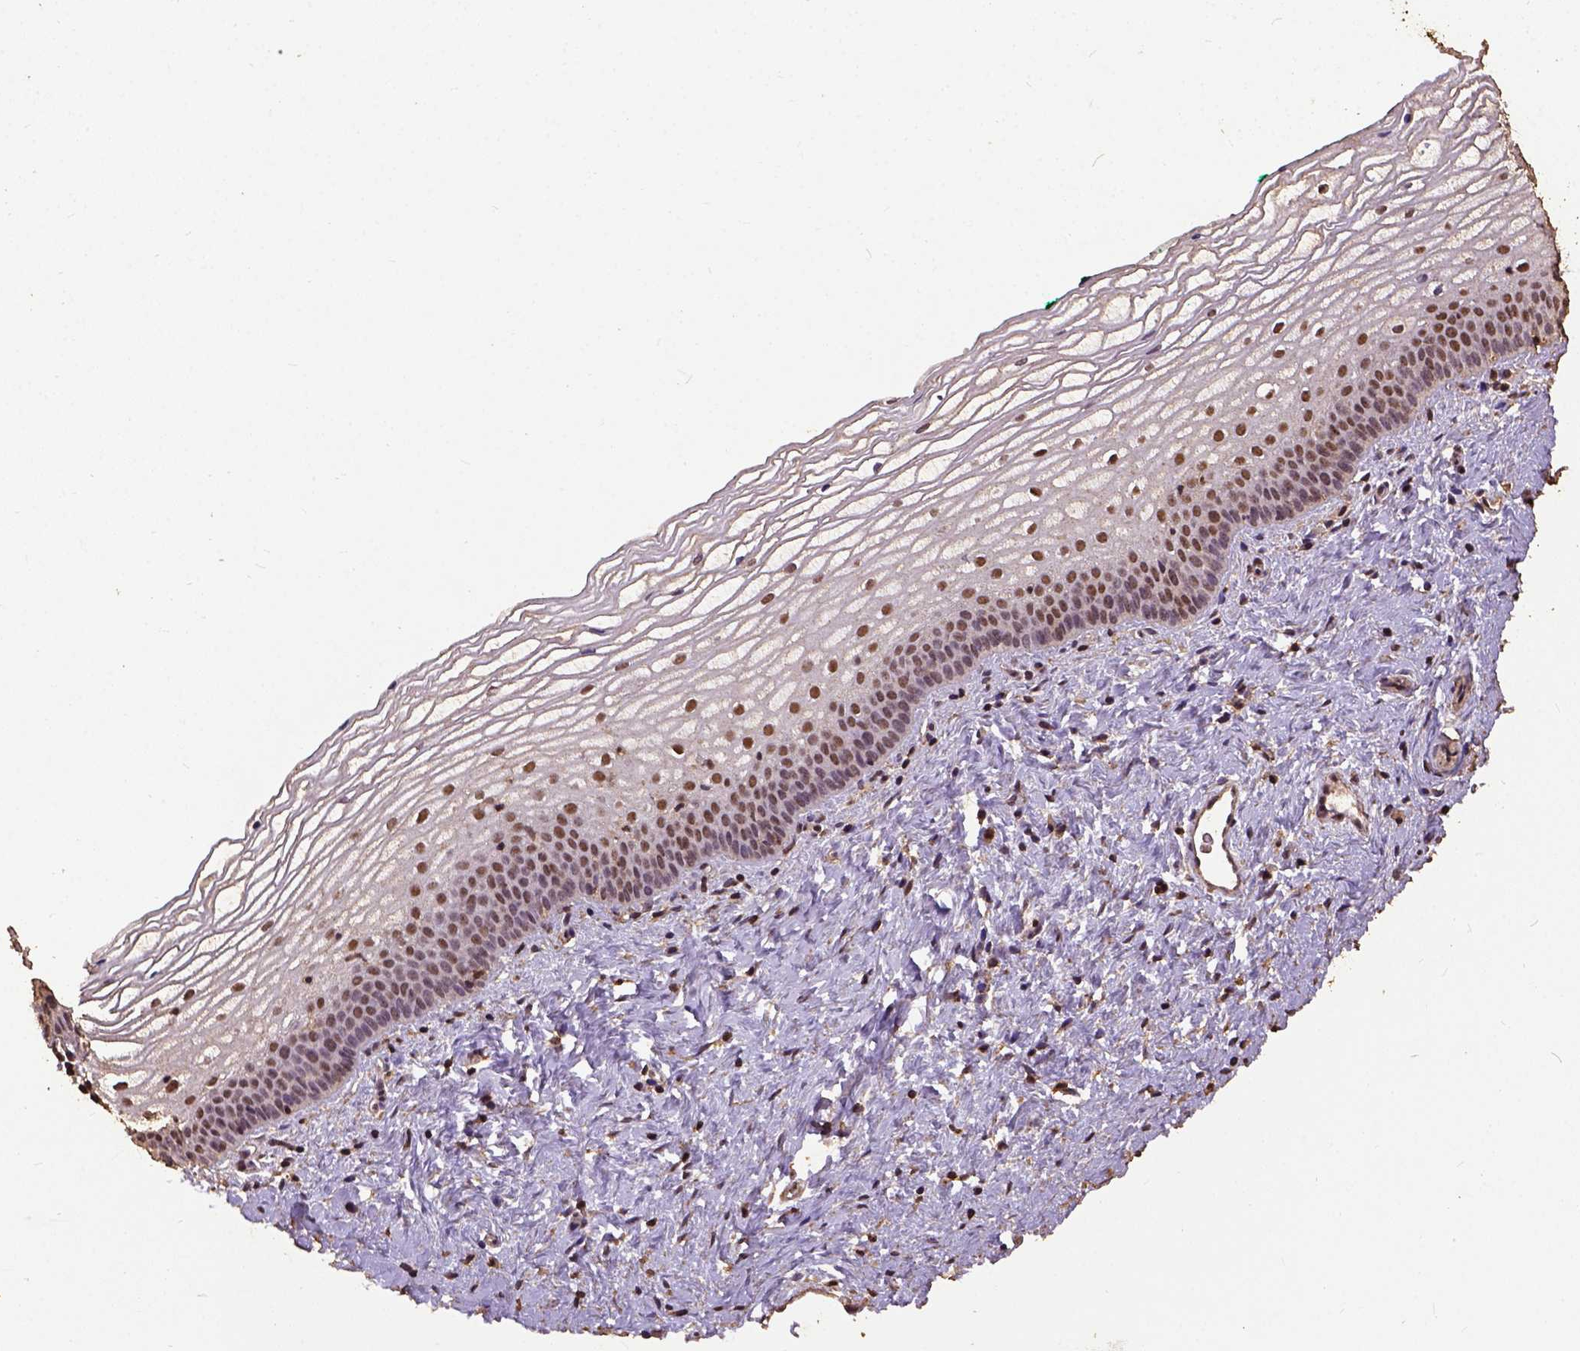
{"staining": {"intensity": "moderate", "quantity": ">75%", "location": "nuclear"}, "tissue": "vagina", "cell_type": "Squamous epithelial cells", "image_type": "normal", "snomed": [{"axis": "morphology", "description": "Normal tissue, NOS"}, {"axis": "topography", "description": "Vagina"}], "caption": "A medium amount of moderate nuclear expression is identified in approximately >75% of squamous epithelial cells in benign vagina. The protein of interest is stained brown, and the nuclei are stained in blue (DAB IHC with brightfield microscopy, high magnification).", "gene": "NACC1", "patient": {"sex": "female", "age": 44}}